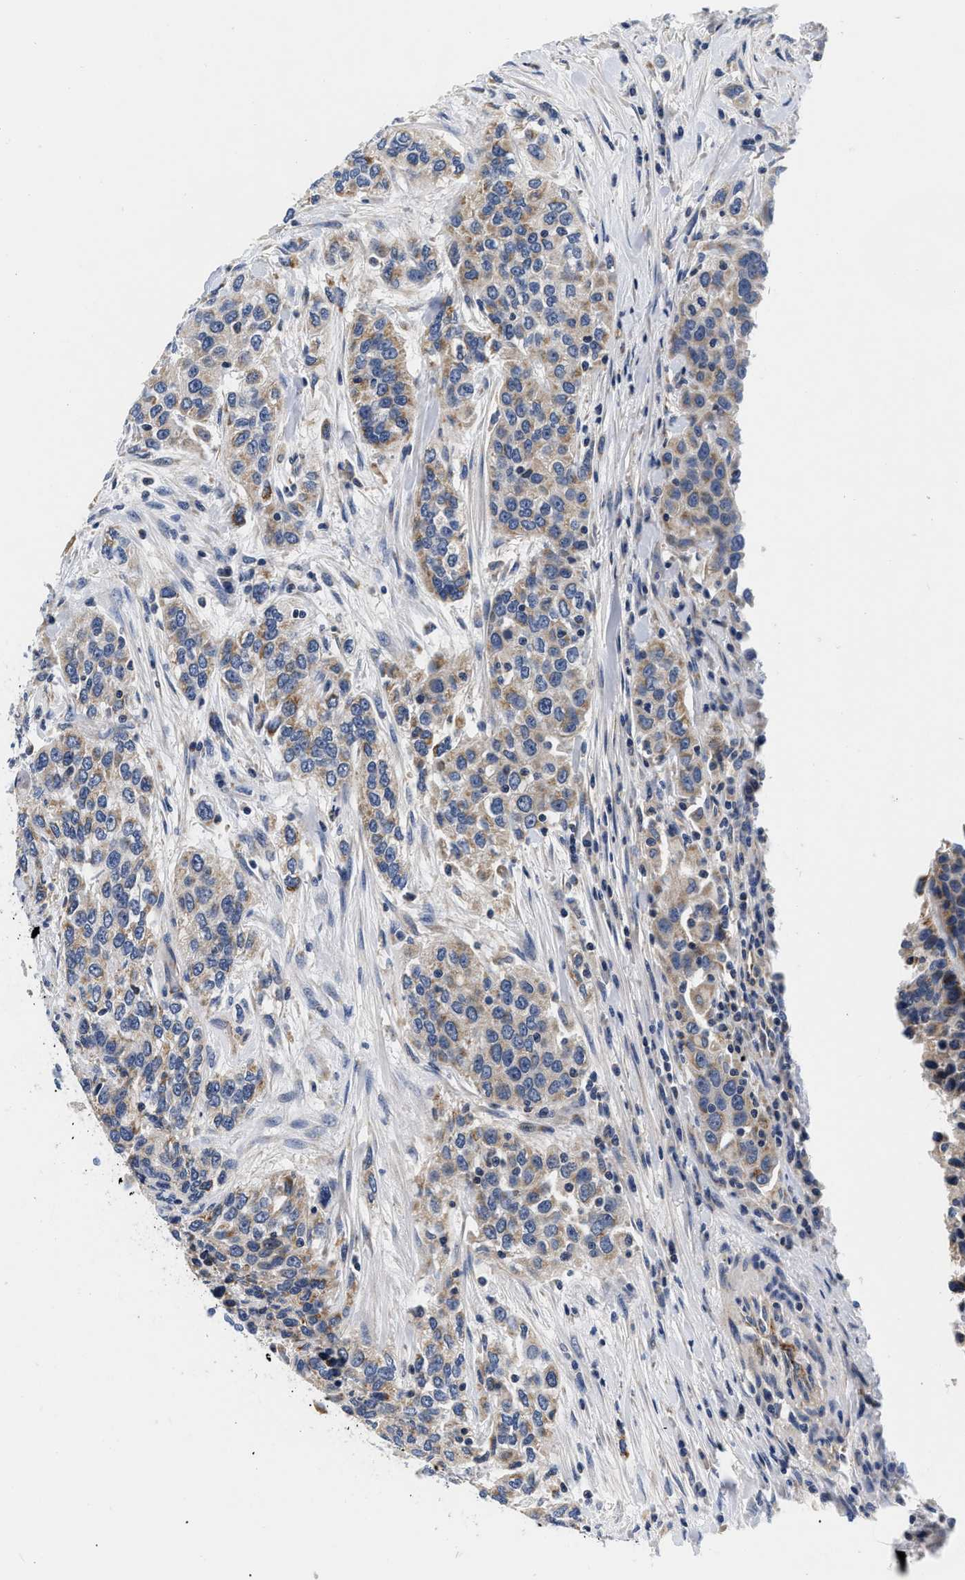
{"staining": {"intensity": "weak", "quantity": ">75%", "location": "cytoplasmic/membranous"}, "tissue": "urothelial cancer", "cell_type": "Tumor cells", "image_type": "cancer", "snomed": [{"axis": "morphology", "description": "Urothelial carcinoma, High grade"}, {"axis": "topography", "description": "Urinary bladder"}], "caption": "The micrograph demonstrates a brown stain indicating the presence of a protein in the cytoplasmic/membranous of tumor cells in high-grade urothelial carcinoma.", "gene": "PDP1", "patient": {"sex": "female", "age": 80}}